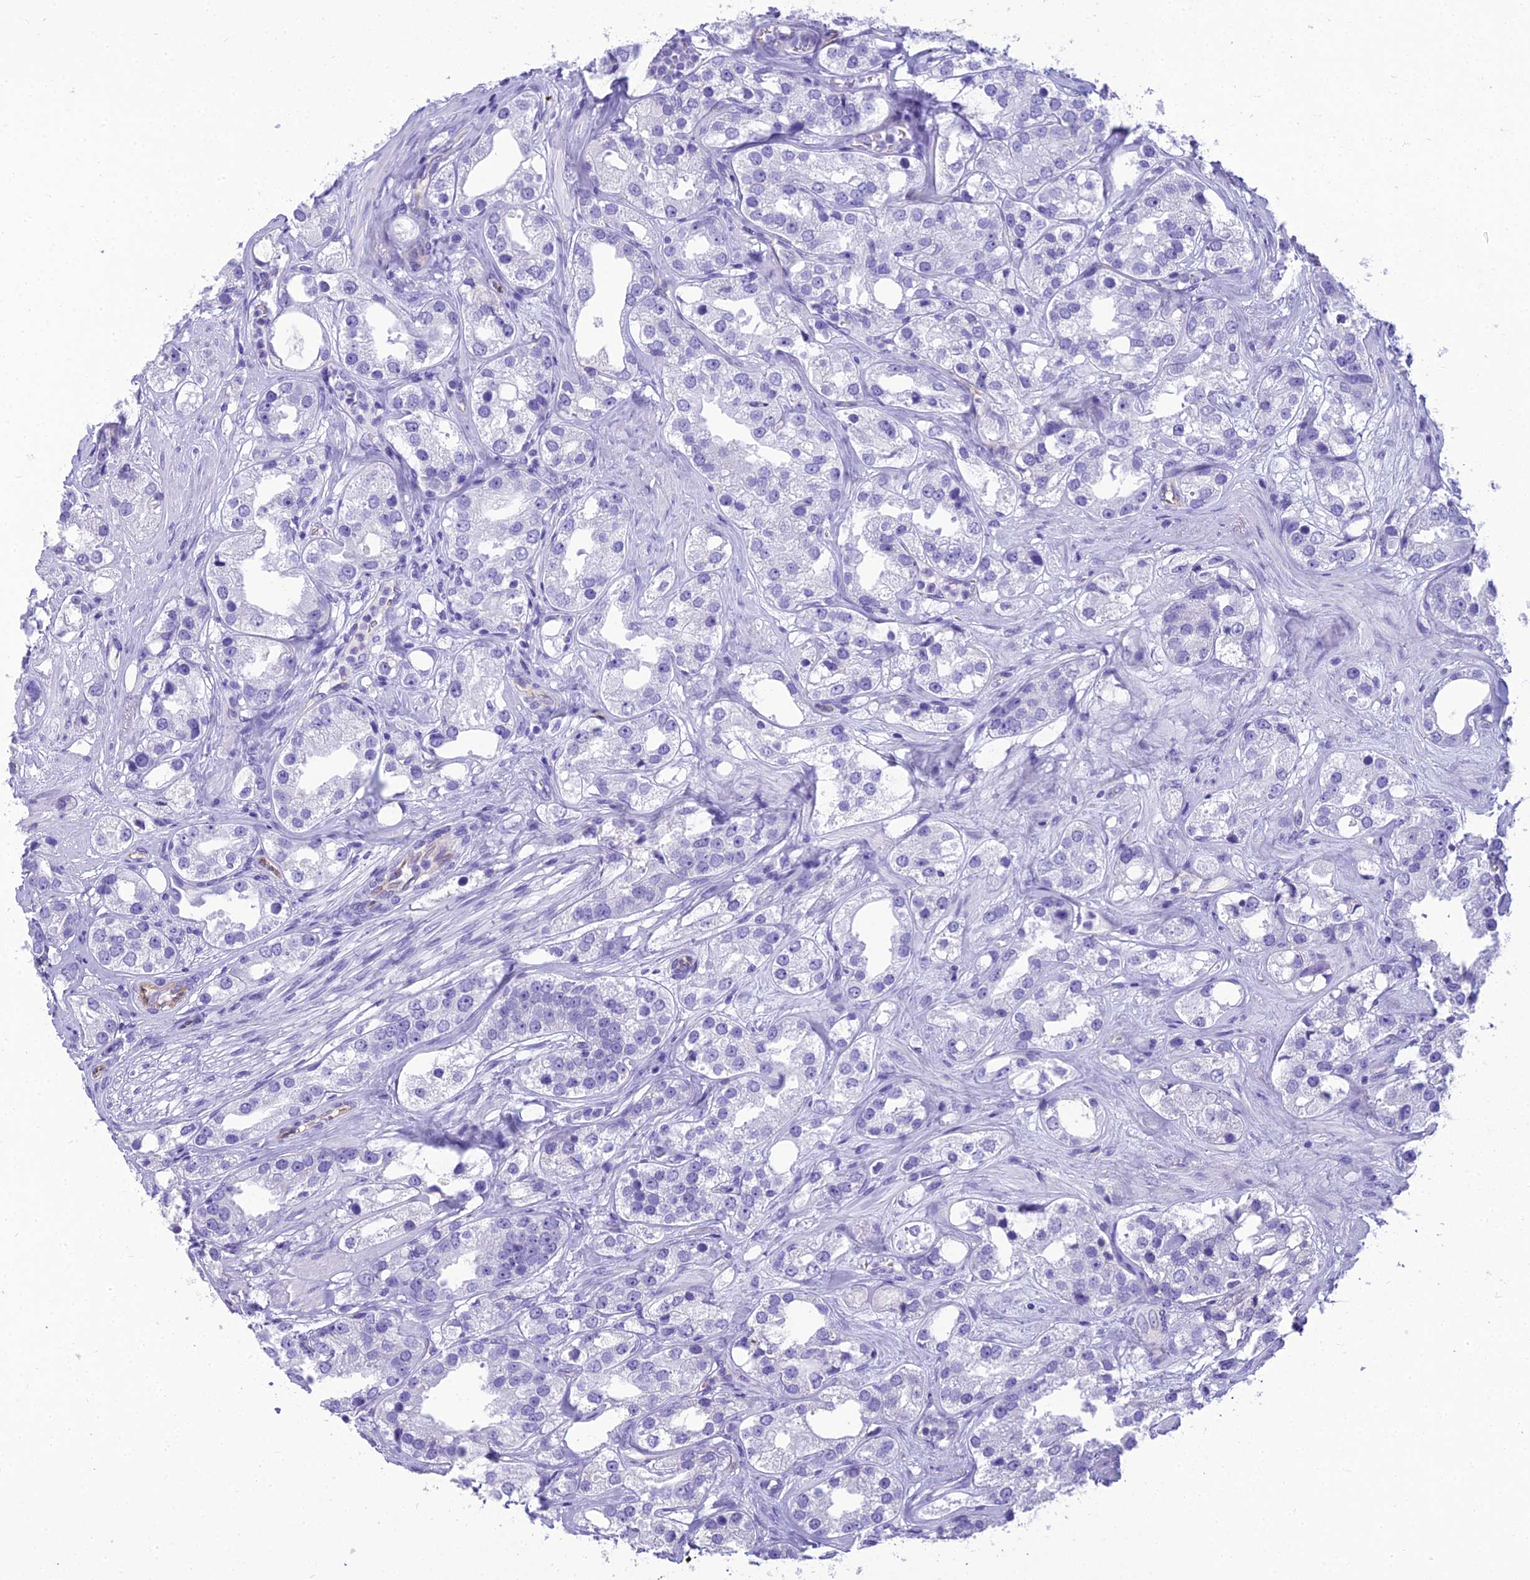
{"staining": {"intensity": "negative", "quantity": "none", "location": "none"}, "tissue": "prostate cancer", "cell_type": "Tumor cells", "image_type": "cancer", "snomed": [{"axis": "morphology", "description": "Adenocarcinoma, NOS"}, {"axis": "topography", "description": "Prostate"}], "caption": "An image of prostate cancer stained for a protein displays no brown staining in tumor cells. The staining is performed using DAB brown chromogen with nuclei counter-stained in using hematoxylin.", "gene": "NINJ1", "patient": {"sex": "male", "age": 79}}